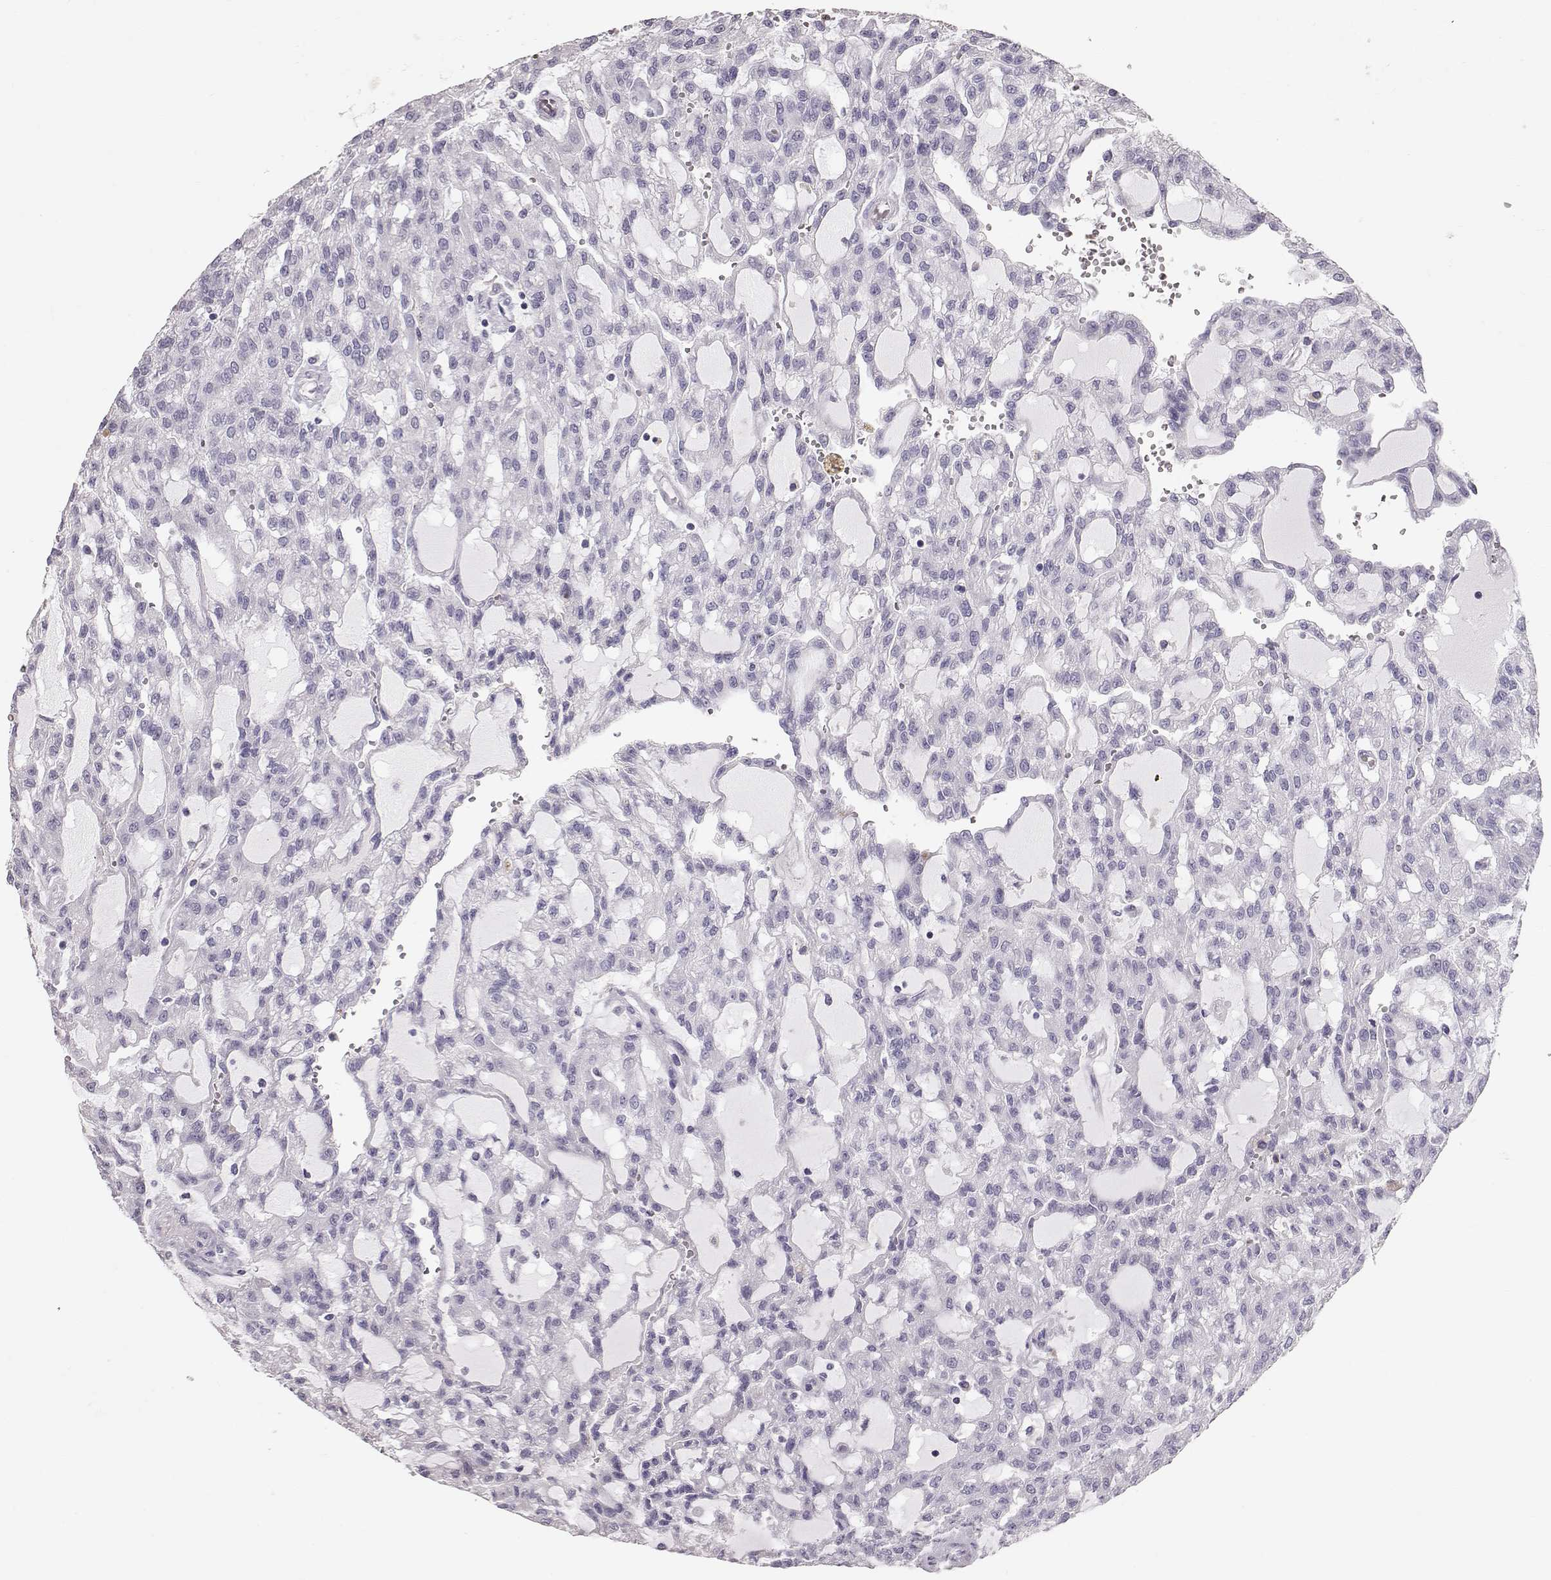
{"staining": {"intensity": "negative", "quantity": "none", "location": "none"}, "tissue": "renal cancer", "cell_type": "Tumor cells", "image_type": "cancer", "snomed": [{"axis": "morphology", "description": "Adenocarcinoma, NOS"}, {"axis": "topography", "description": "Kidney"}], "caption": "High magnification brightfield microscopy of renal adenocarcinoma stained with DAB (brown) and counterstained with hematoxylin (blue): tumor cells show no significant positivity.", "gene": "POU1F1", "patient": {"sex": "male", "age": 63}}